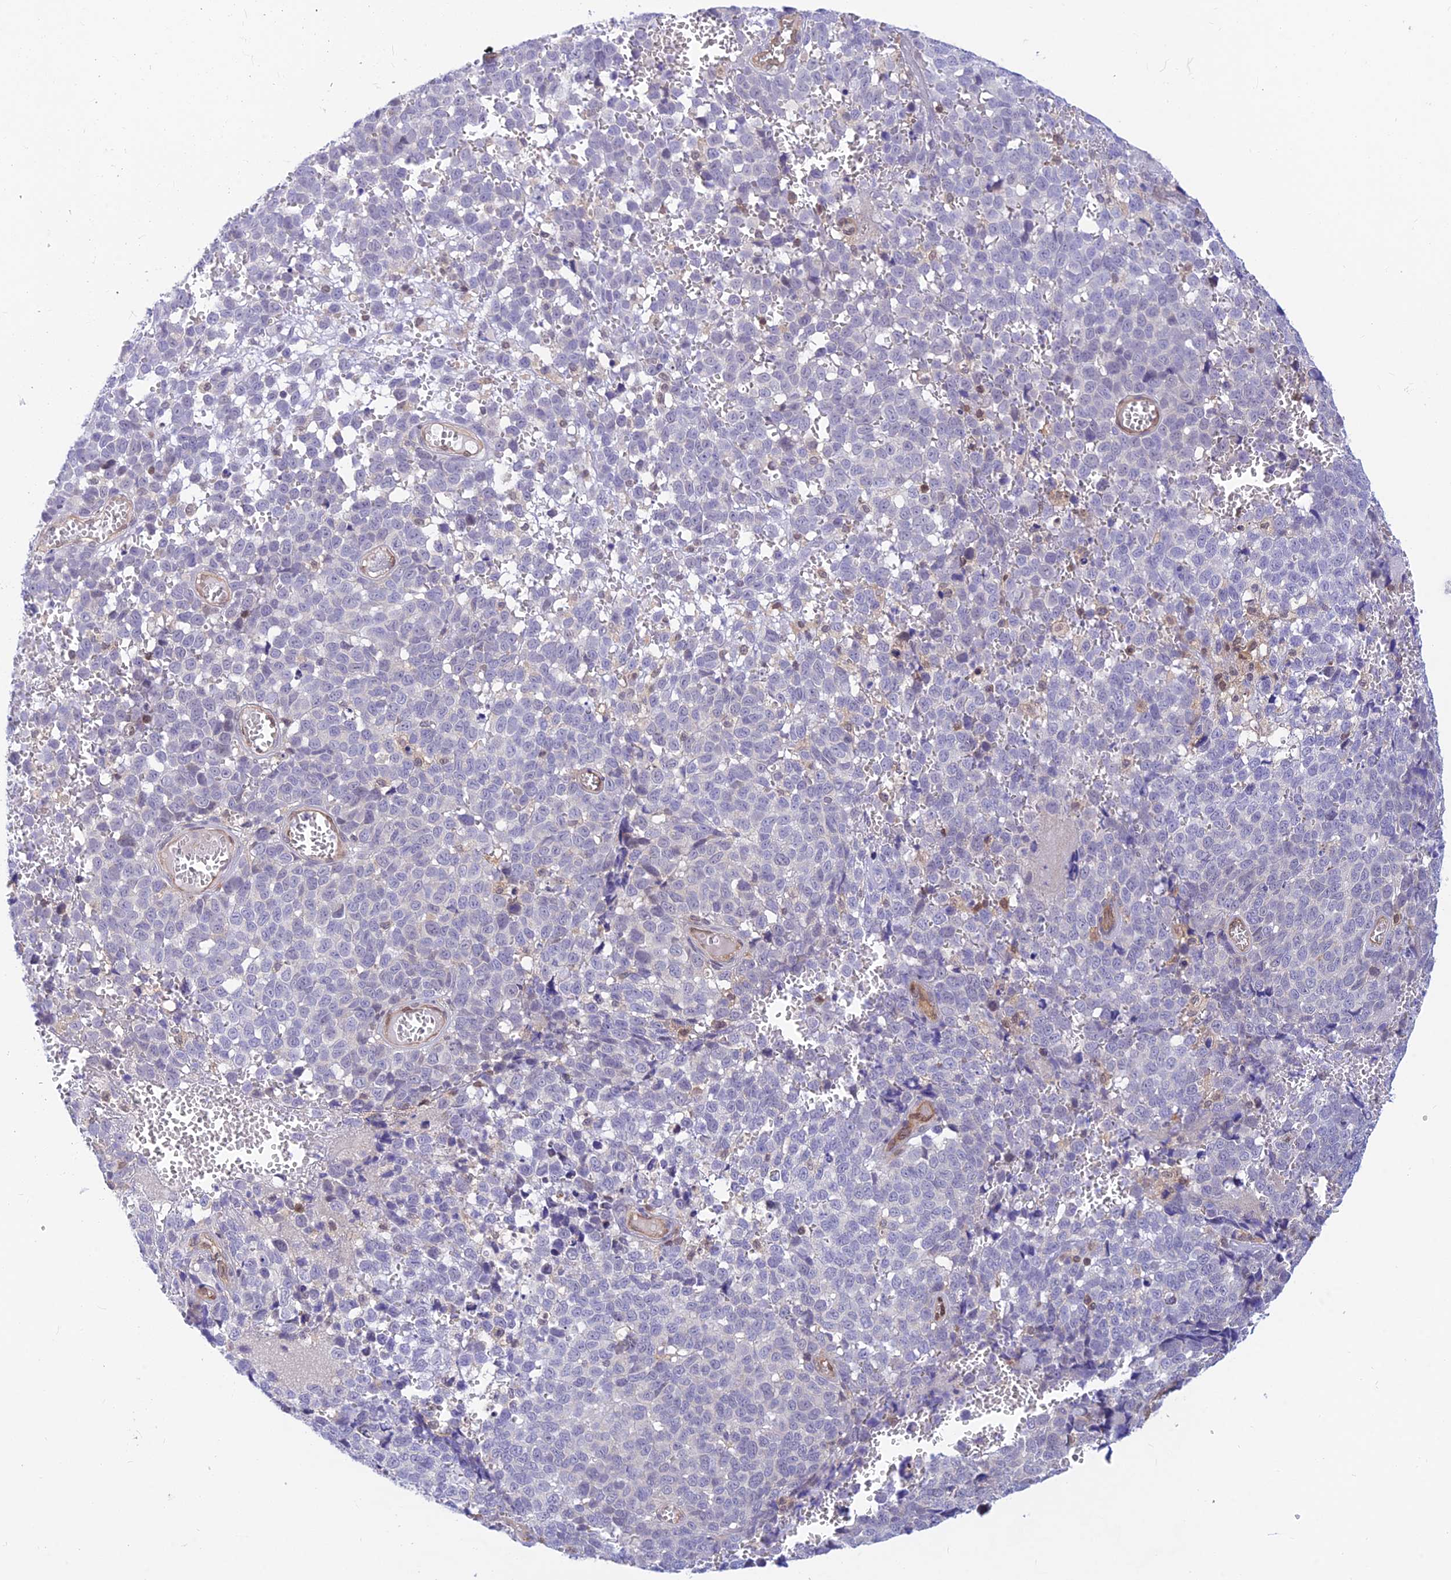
{"staining": {"intensity": "negative", "quantity": "none", "location": "none"}, "tissue": "melanoma", "cell_type": "Tumor cells", "image_type": "cancer", "snomed": [{"axis": "morphology", "description": "Malignant melanoma, NOS"}, {"axis": "topography", "description": "Nose, NOS"}], "caption": "DAB immunohistochemical staining of malignant melanoma shows no significant staining in tumor cells. (DAB (3,3'-diaminobenzidine) IHC, high magnification).", "gene": "LYSMD2", "patient": {"sex": "female", "age": 48}}